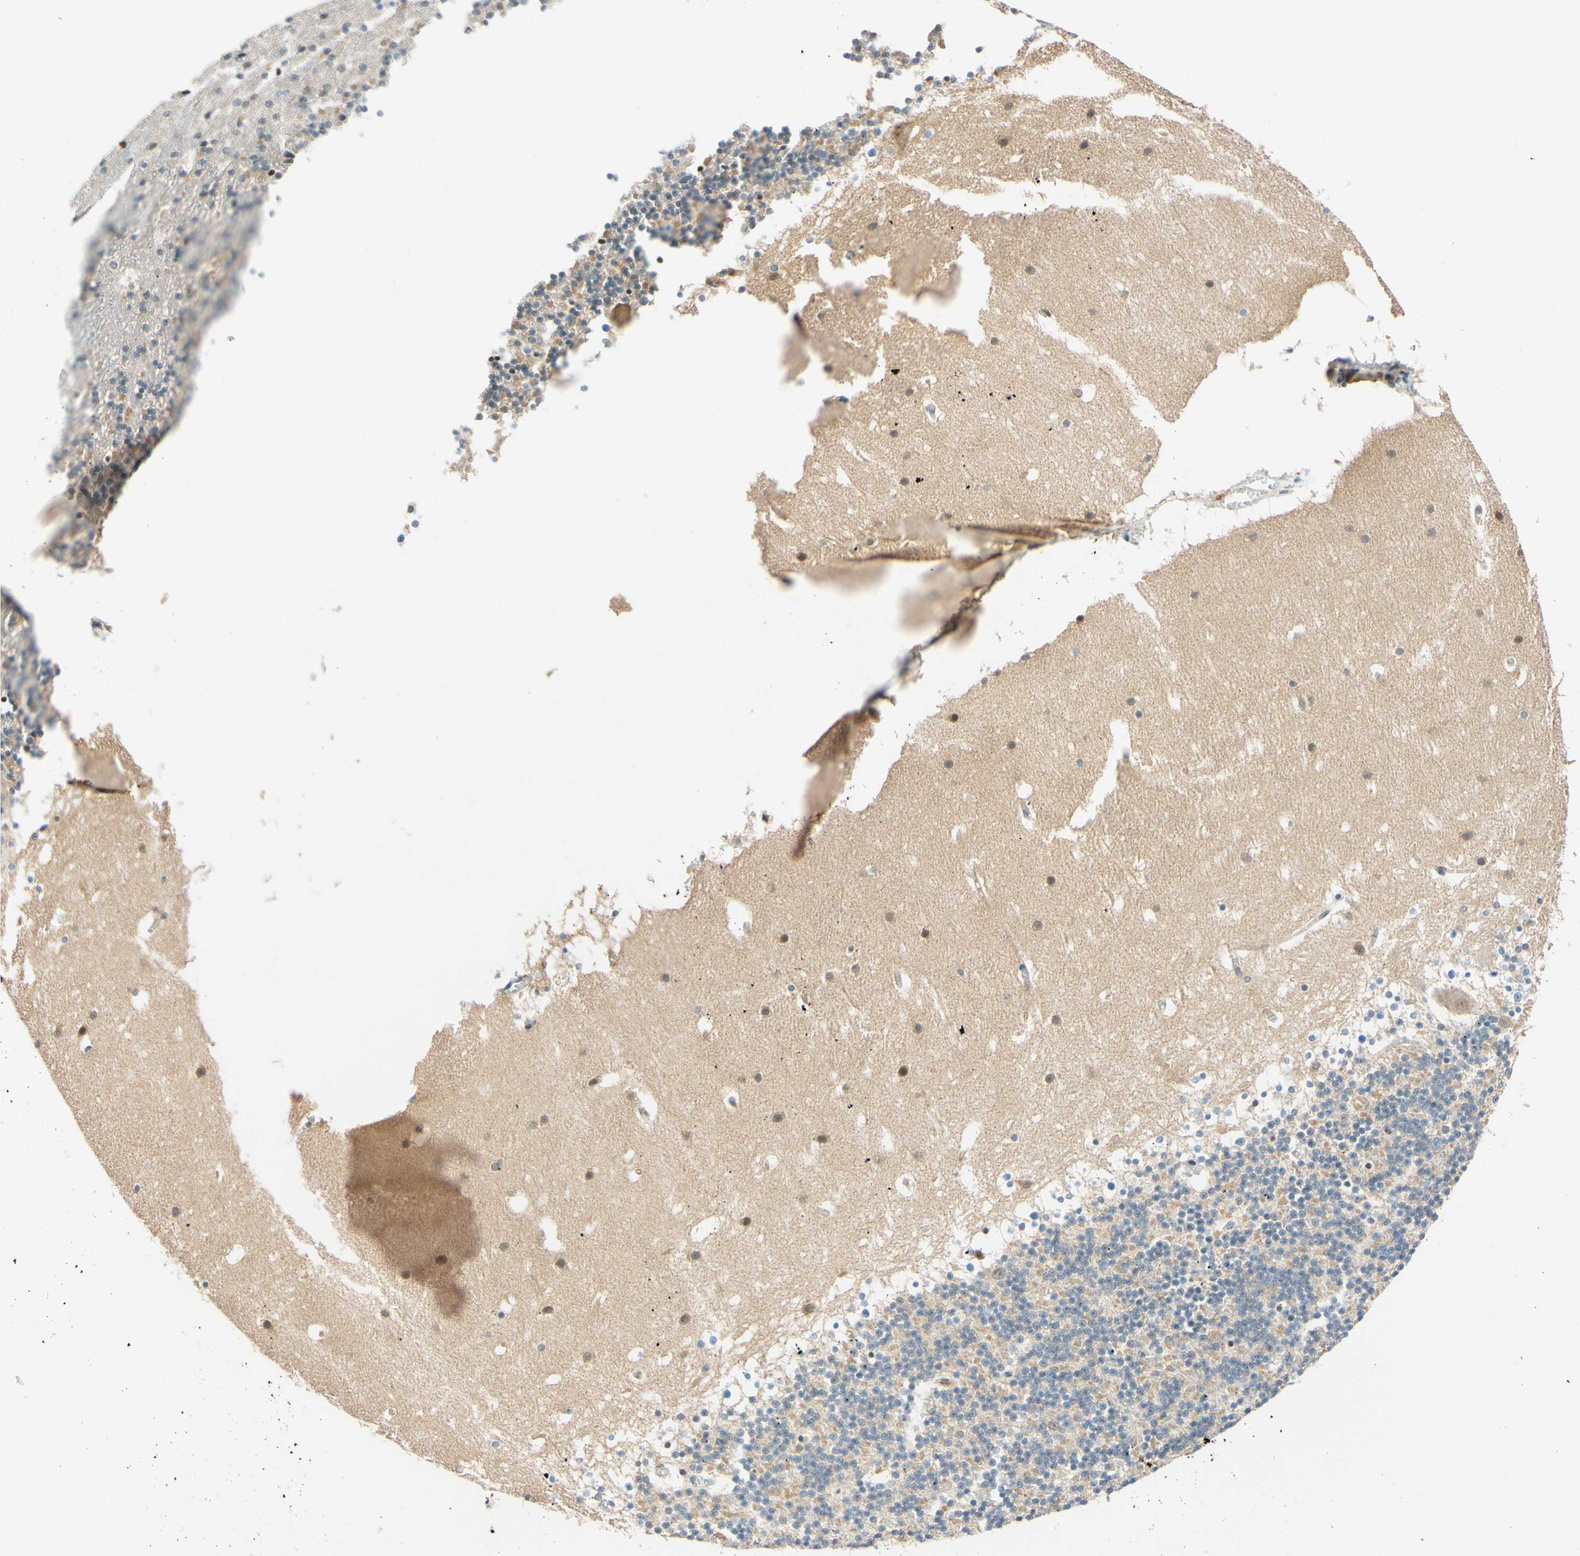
{"staining": {"intensity": "negative", "quantity": "none", "location": "none"}, "tissue": "cerebellum", "cell_type": "Cells in granular layer", "image_type": "normal", "snomed": [{"axis": "morphology", "description": "Normal tissue, NOS"}, {"axis": "topography", "description": "Cerebellum"}], "caption": "Immunohistochemistry (IHC) image of normal cerebellum: human cerebellum stained with DAB displays no significant protein staining in cells in granular layer.", "gene": "C2CD2L", "patient": {"sex": "male", "age": 45}}